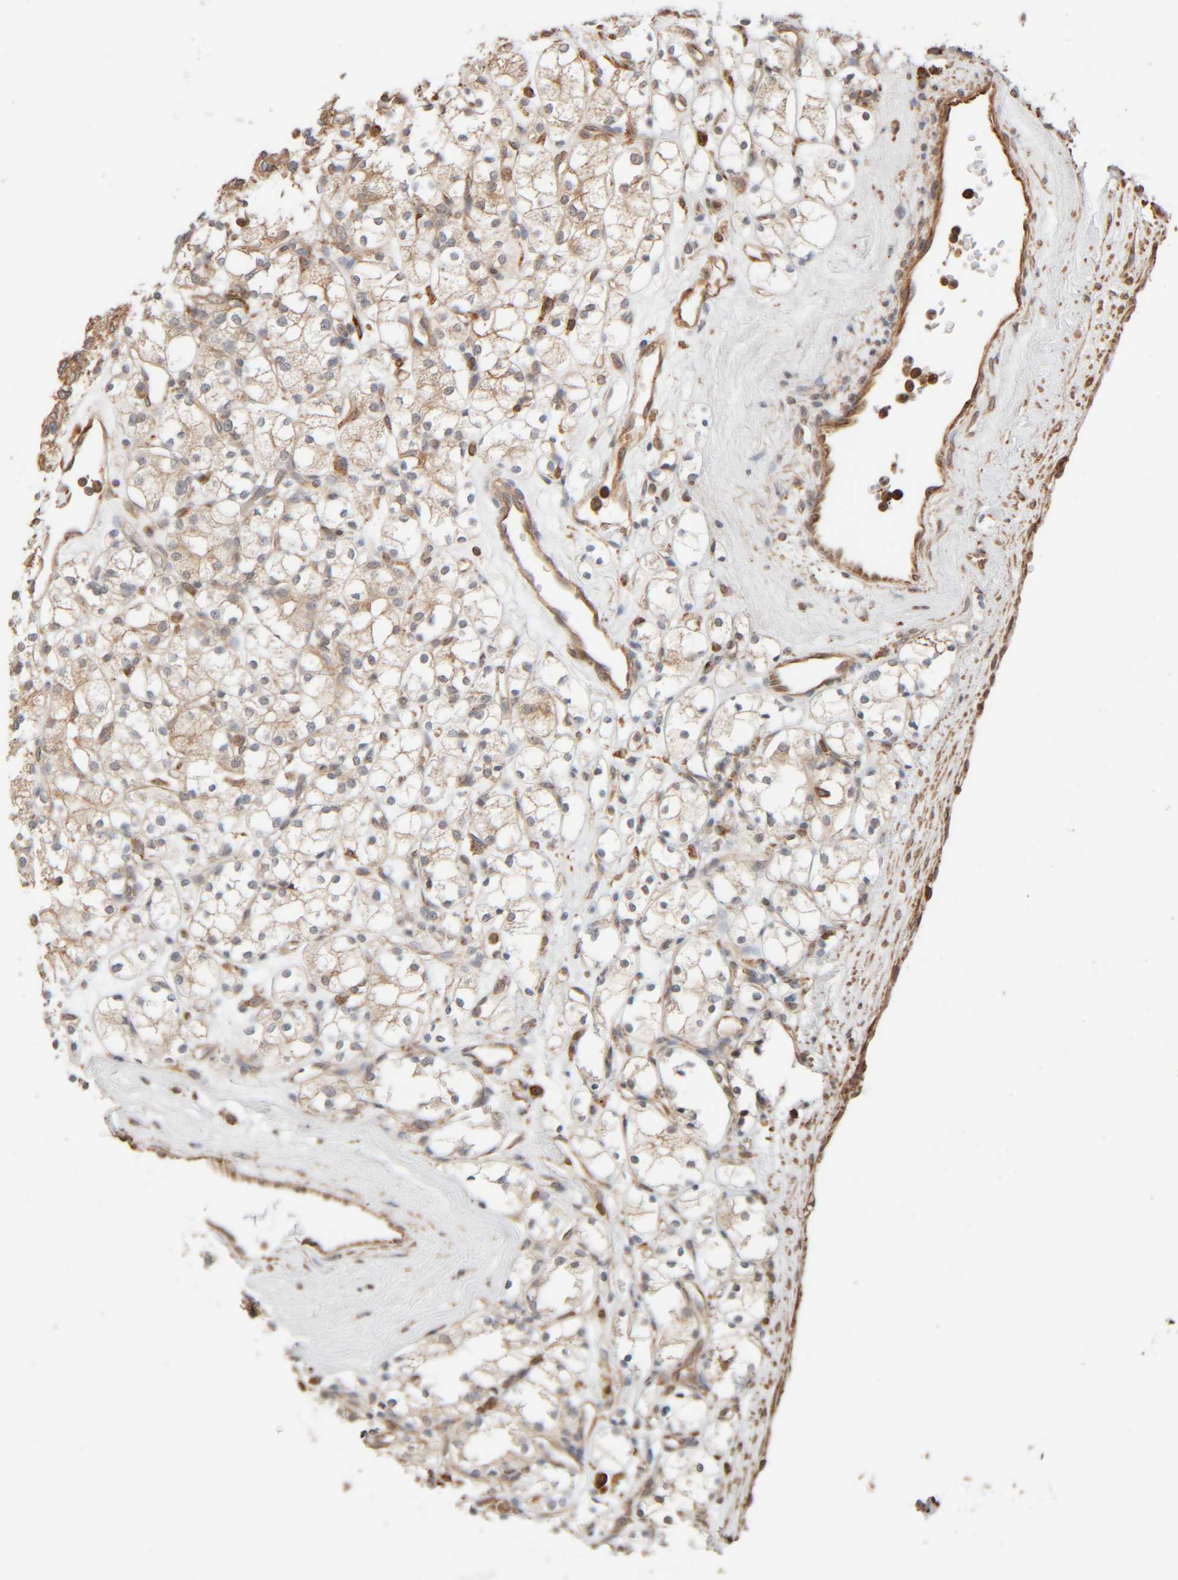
{"staining": {"intensity": "weak", "quantity": "<25%", "location": "cytoplasmic/membranous"}, "tissue": "renal cancer", "cell_type": "Tumor cells", "image_type": "cancer", "snomed": [{"axis": "morphology", "description": "Adenocarcinoma, NOS"}, {"axis": "topography", "description": "Kidney"}], "caption": "Tumor cells are negative for protein expression in human renal cancer (adenocarcinoma). Nuclei are stained in blue.", "gene": "INTS1", "patient": {"sex": "male", "age": 77}}